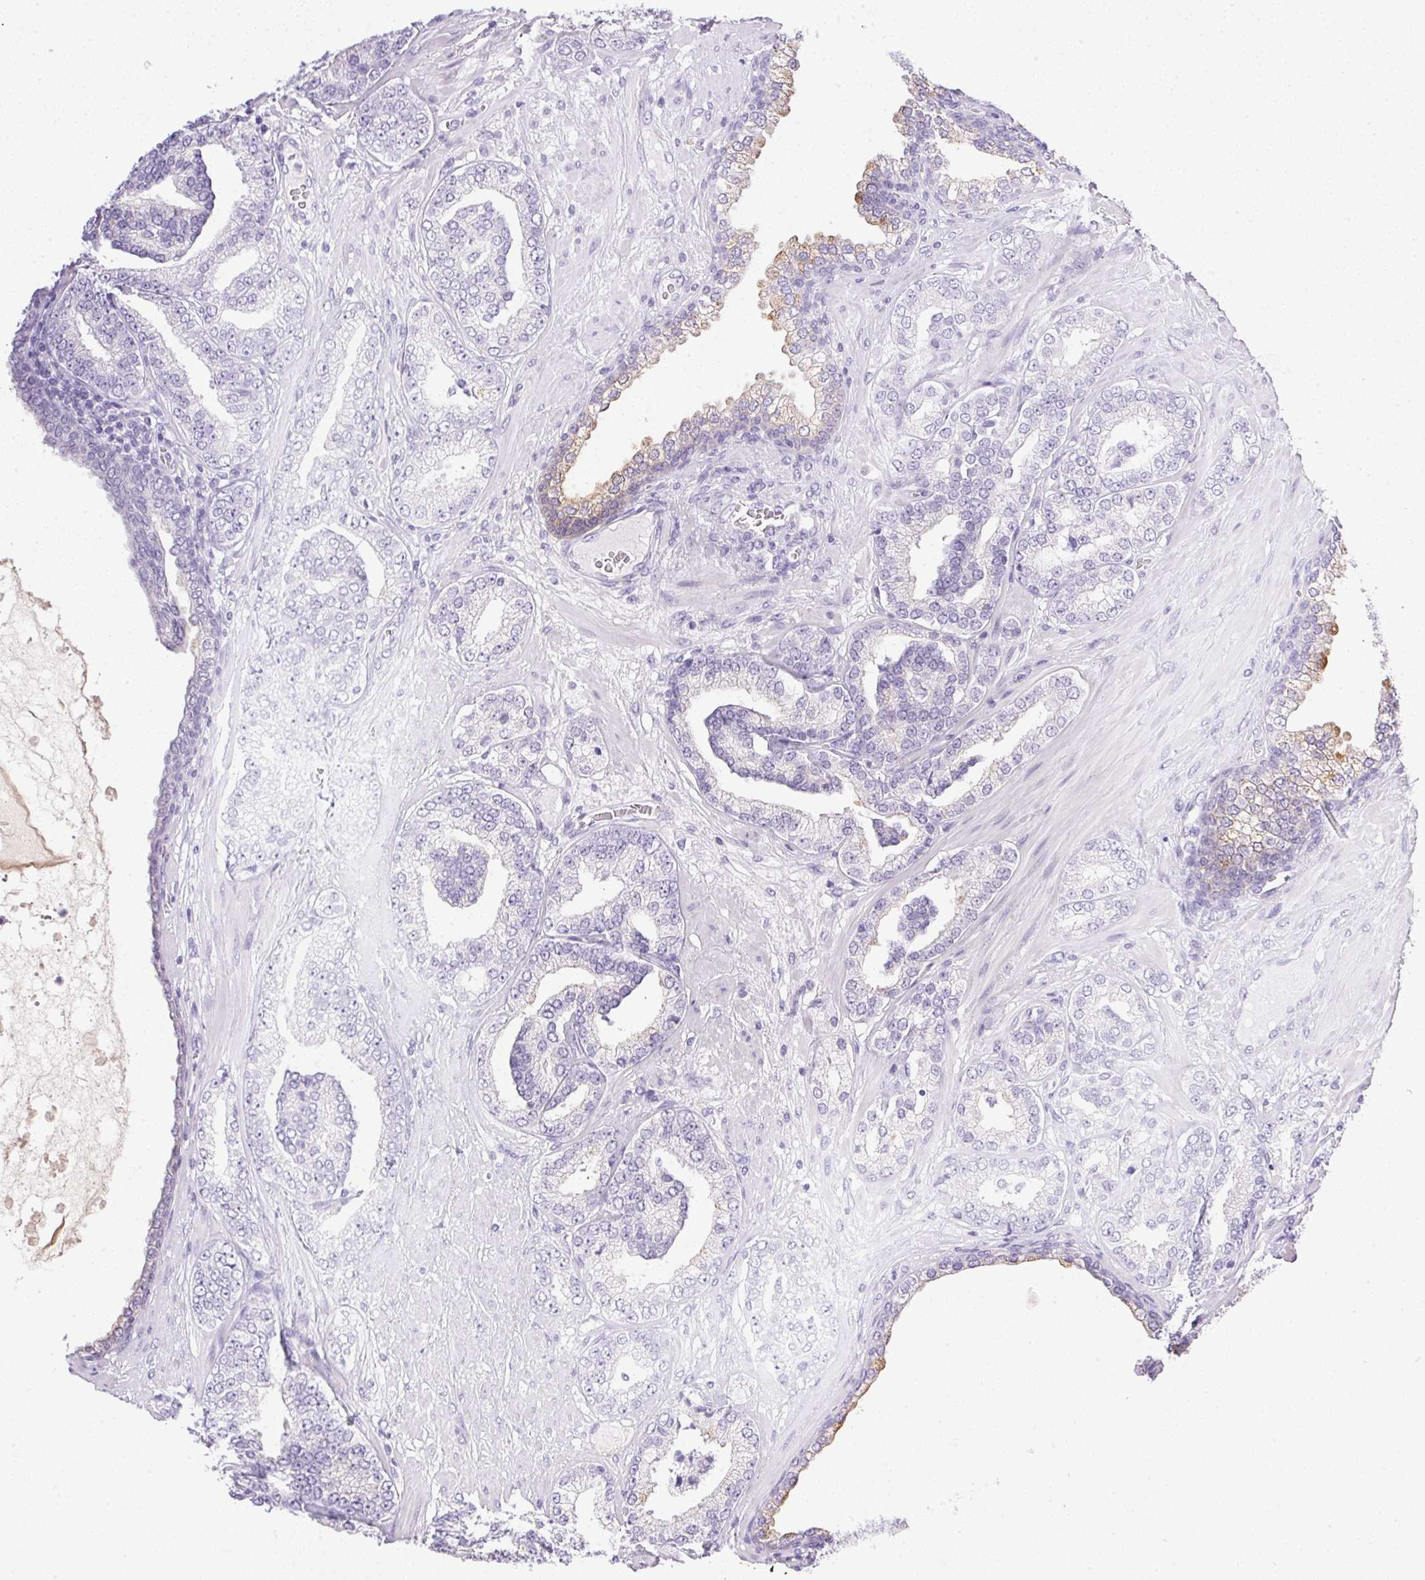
{"staining": {"intensity": "negative", "quantity": "none", "location": "none"}, "tissue": "prostate cancer", "cell_type": "Tumor cells", "image_type": "cancer", "snomed": [{"axis": "morphology", "description": "Adenocarcinoma, High grade"}, {"axis": "topography", "description": "Prostate"}], "caption": "The photomicrograph exhibits no staining of tumor cells in prostate cancer. (DAB immunohistochemistry (IHC), high magnification).", "gene": "ATP6V0A4", "patient": {"sex": "male", "age": 62}}